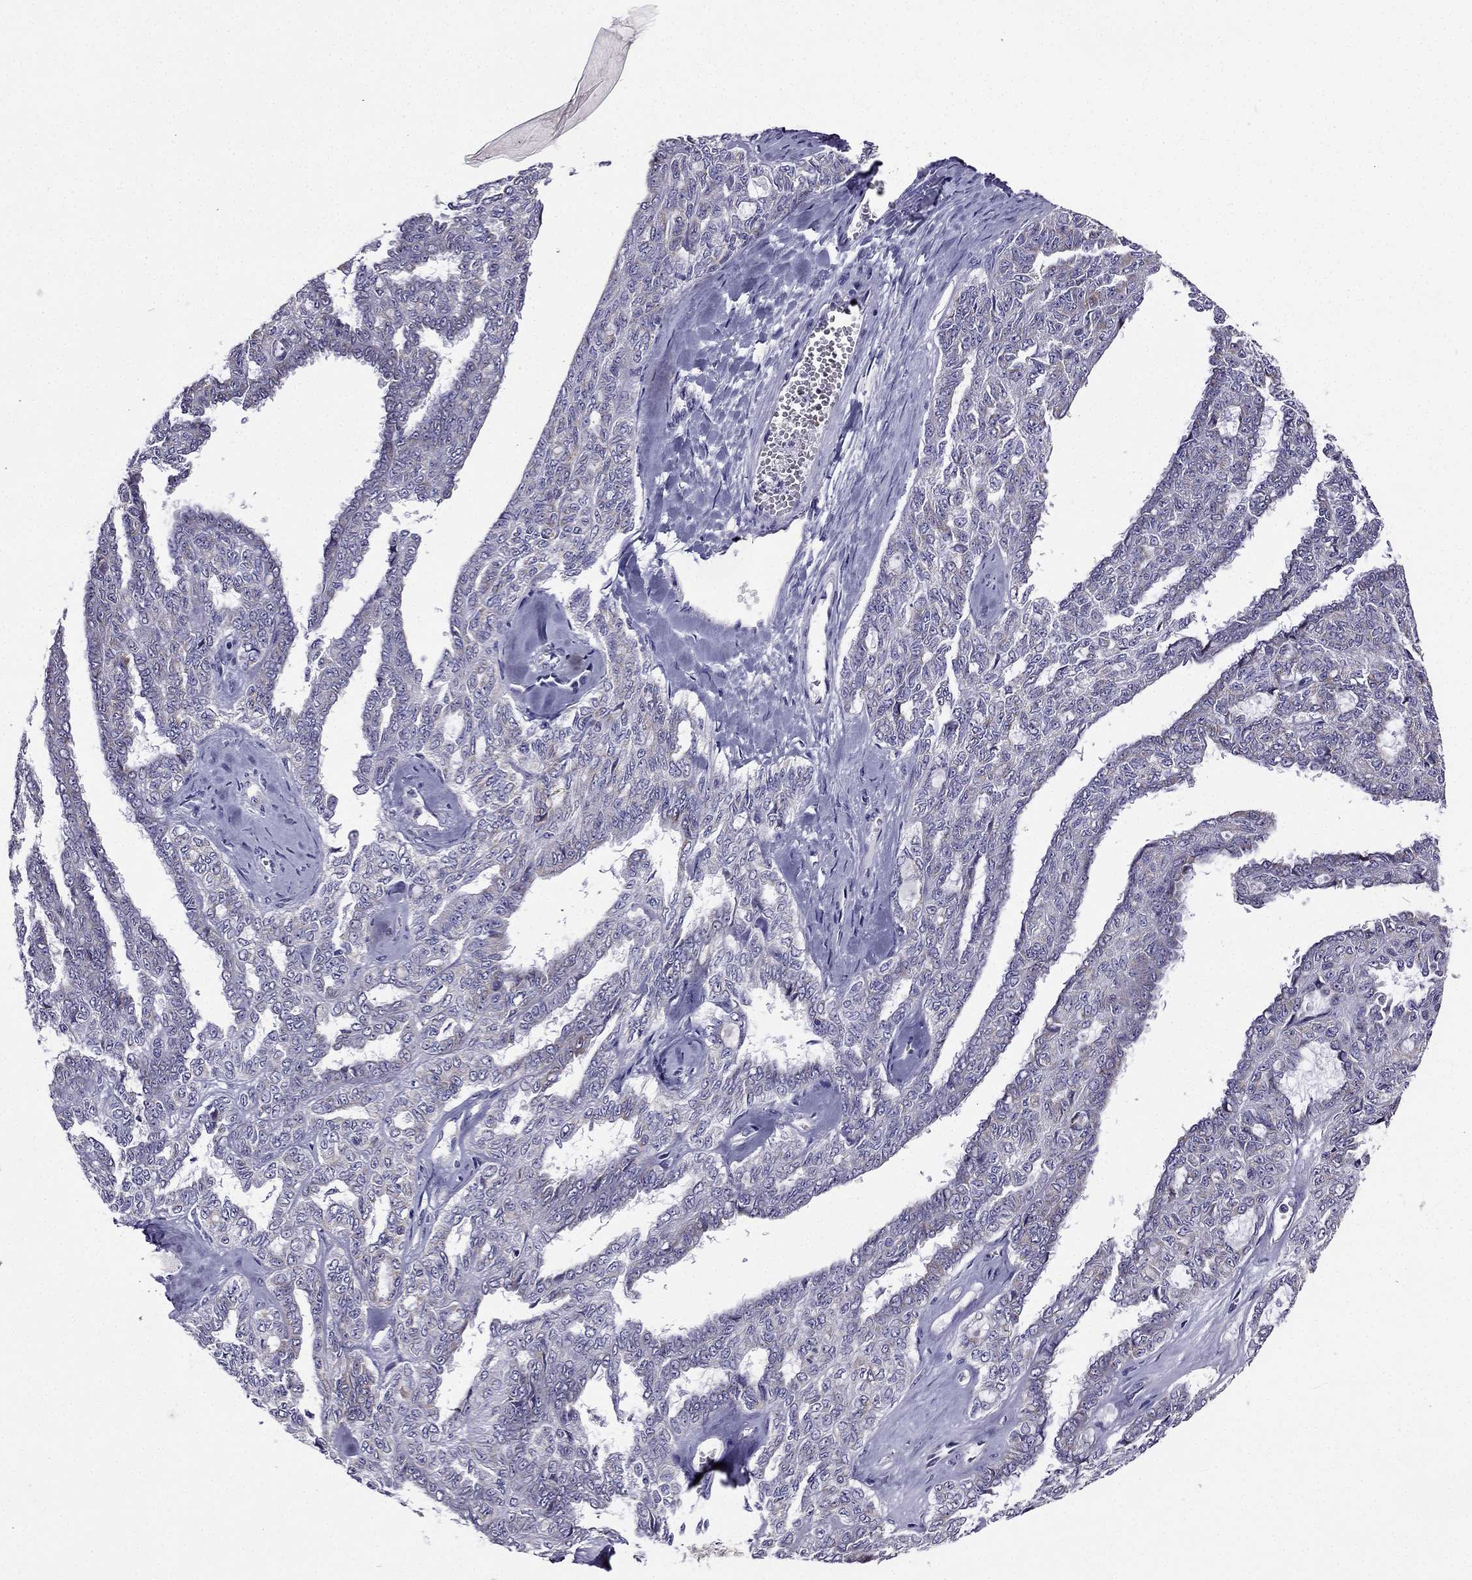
{"staining": {"intensity": "weak", "quantity": "<25%", "location": "cytoplasmic/membranous"}, "tissue": "ovarian cancer", "cell_type": "Tumor cells", "image_type": "cancer", "snomed": [{"axis": "morphology", "description": "Cystadenocarcinoma, serous, NOS"}, {"axis": "topography", "description": "Ovary"}], "caption": "Immunohistochemical staining of human ovarian serous cystadenocarcinoma displays no significant positivity in tumor cells.", "gene": "KIF5A", "patient": {"sex": "female", "age": 71}}